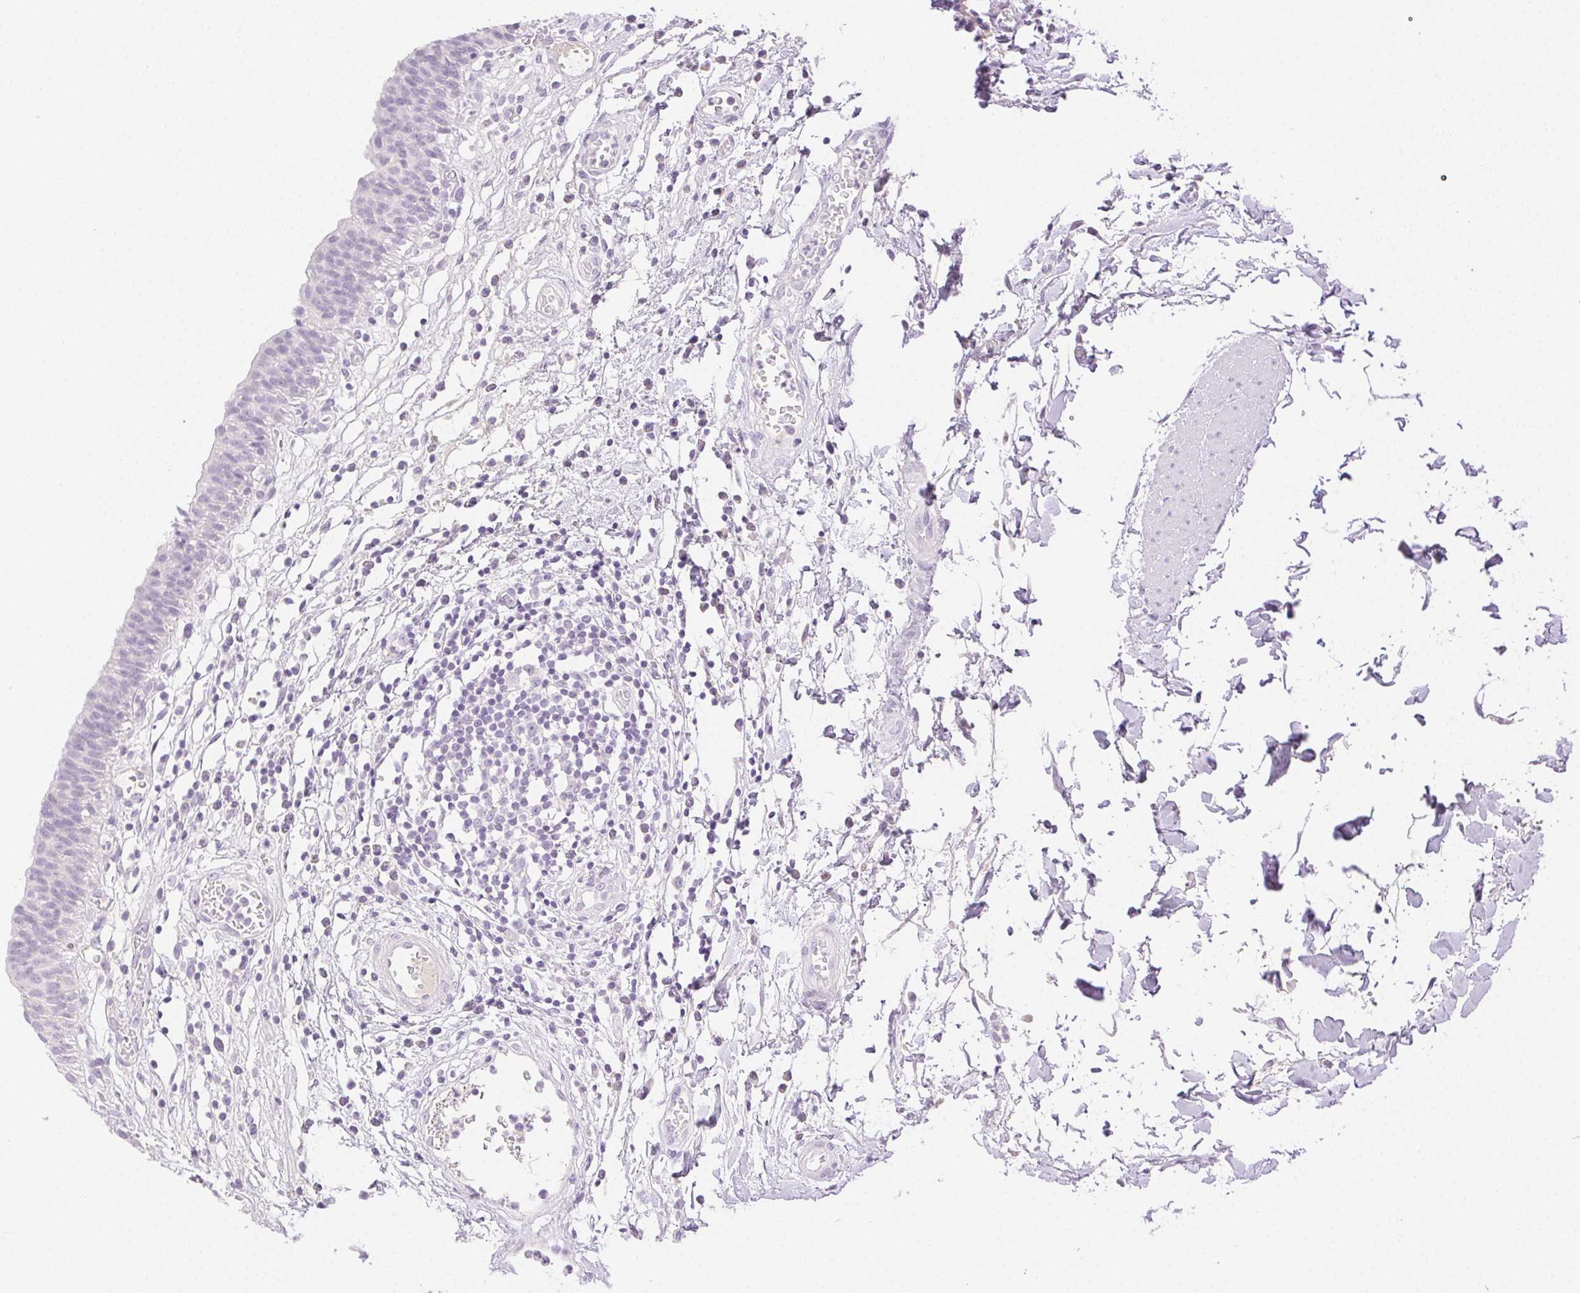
{"staining": {"intensity": "negative", "quantity": "none", "location": "none"}, "tissue": "urinary bladder", "cell_type": "Urothelial cells", "image_type": "normal", "snomed": [{"axis": "morphology", "description": "Normal tissue, NOS"}, {"axis": "topography", "description": "Urinary bladder"}], "caption": "Urothelial cells show no significant protein positivity in normal urinary bladder. Brightfield microscopy of immunohistochemistry (IHC) stained with DAB (3,3'-diaminobenzidine) (brown) and hematoxylin (blue), captured at high magnification.", "gene": "SPACA4", "patient": {"sex": "male", "age": 64}}